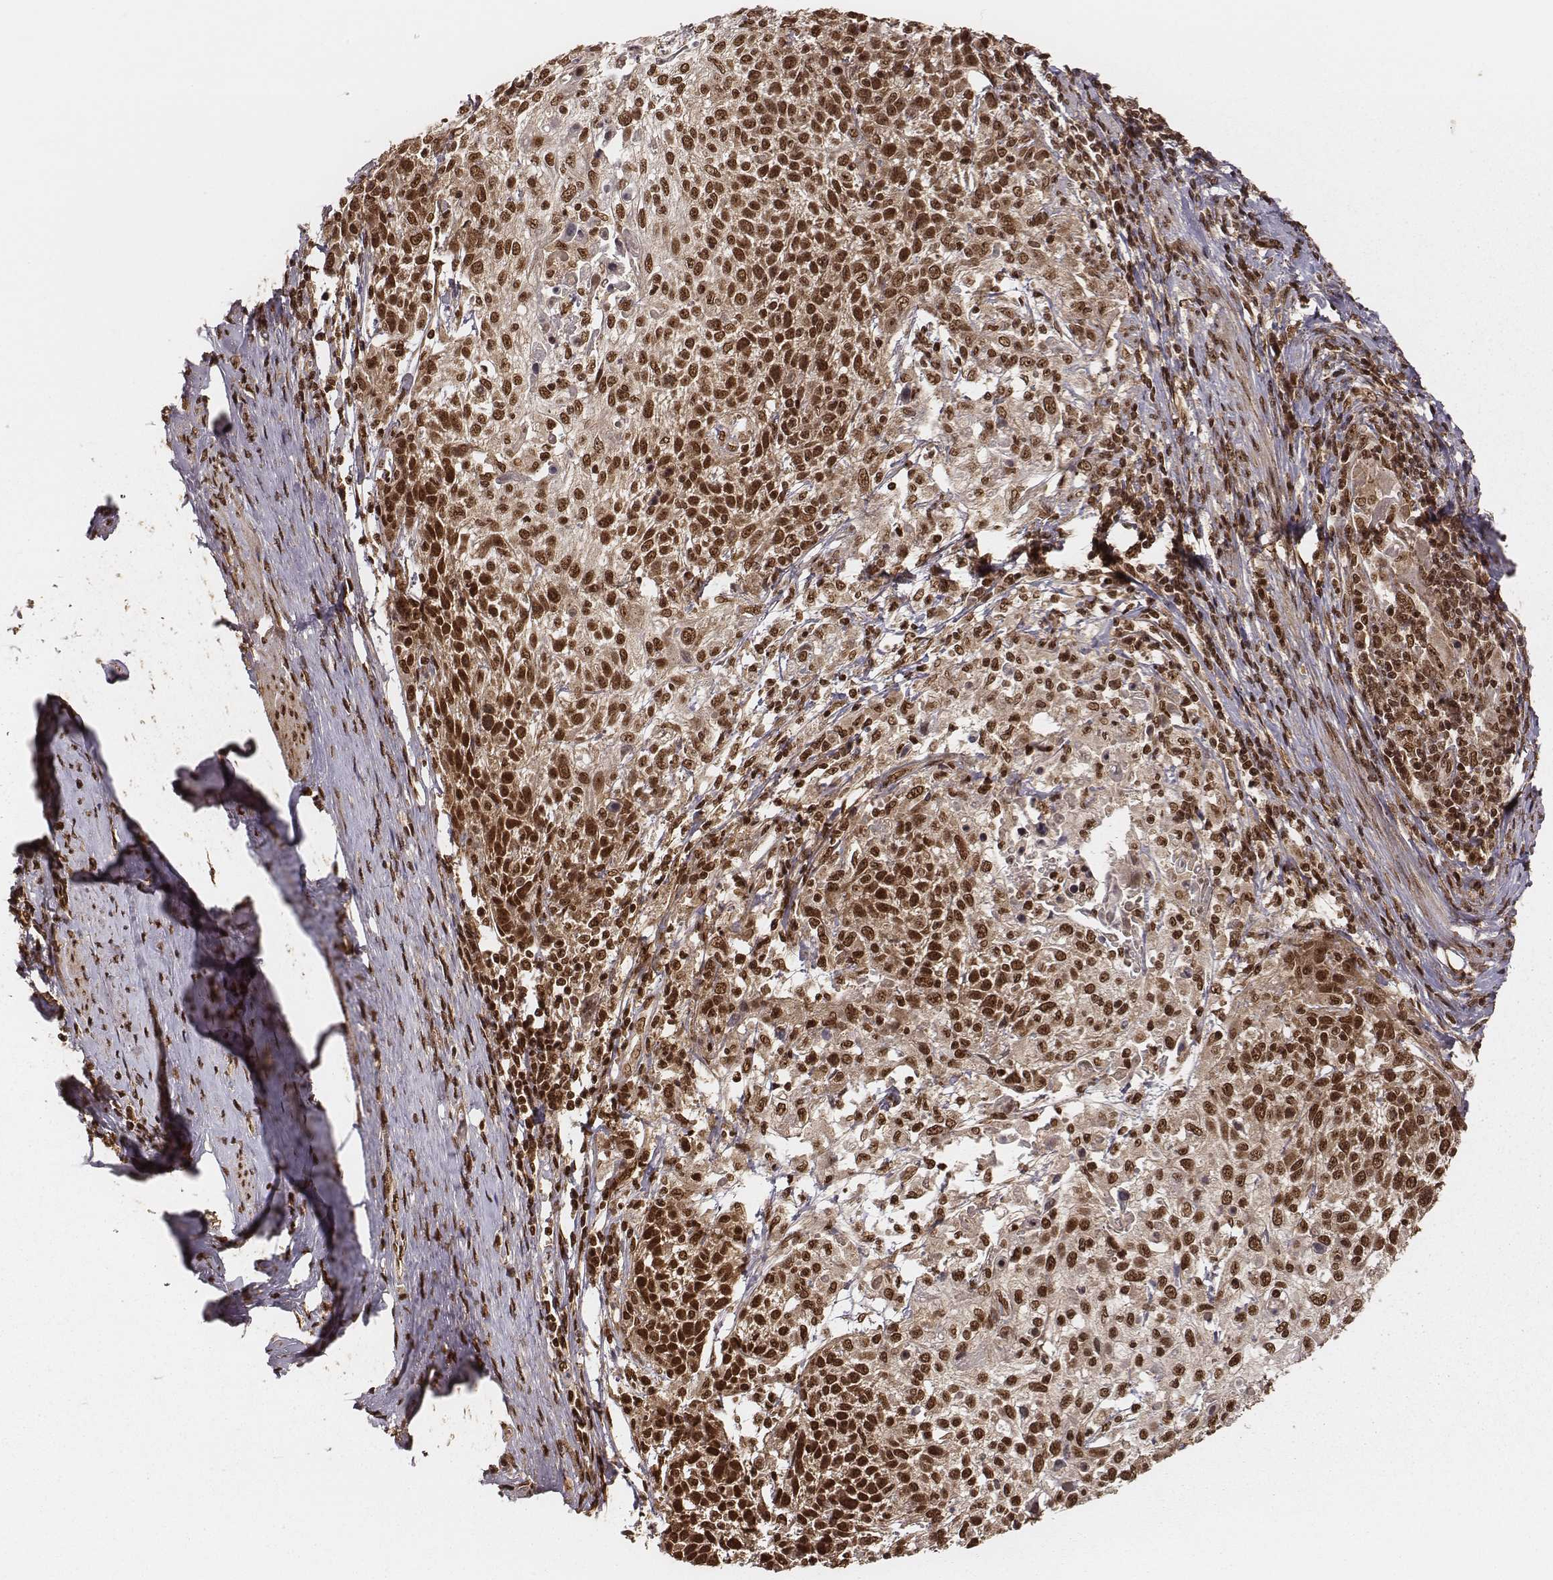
{"staining": {"intensity": "strong", "quantity": ">75%", "location": "nuclear"}, "tissue": "cervical cancer", "cell_type": "Tumor cells", "image_type": "cancer", "snomed": [{"axis": "morphology", "description": "Squamous cell carcinoma, NOS"}, {"axis": "topography", "description": "Cervix"}], "caption": "Immunohistochemical staining of human cervical cancer displays high levels of strong nuclear expression in approximately >75% of tumor cells.", "gene": "NFX1", "patient": {"sex": "female", "age": 61}}